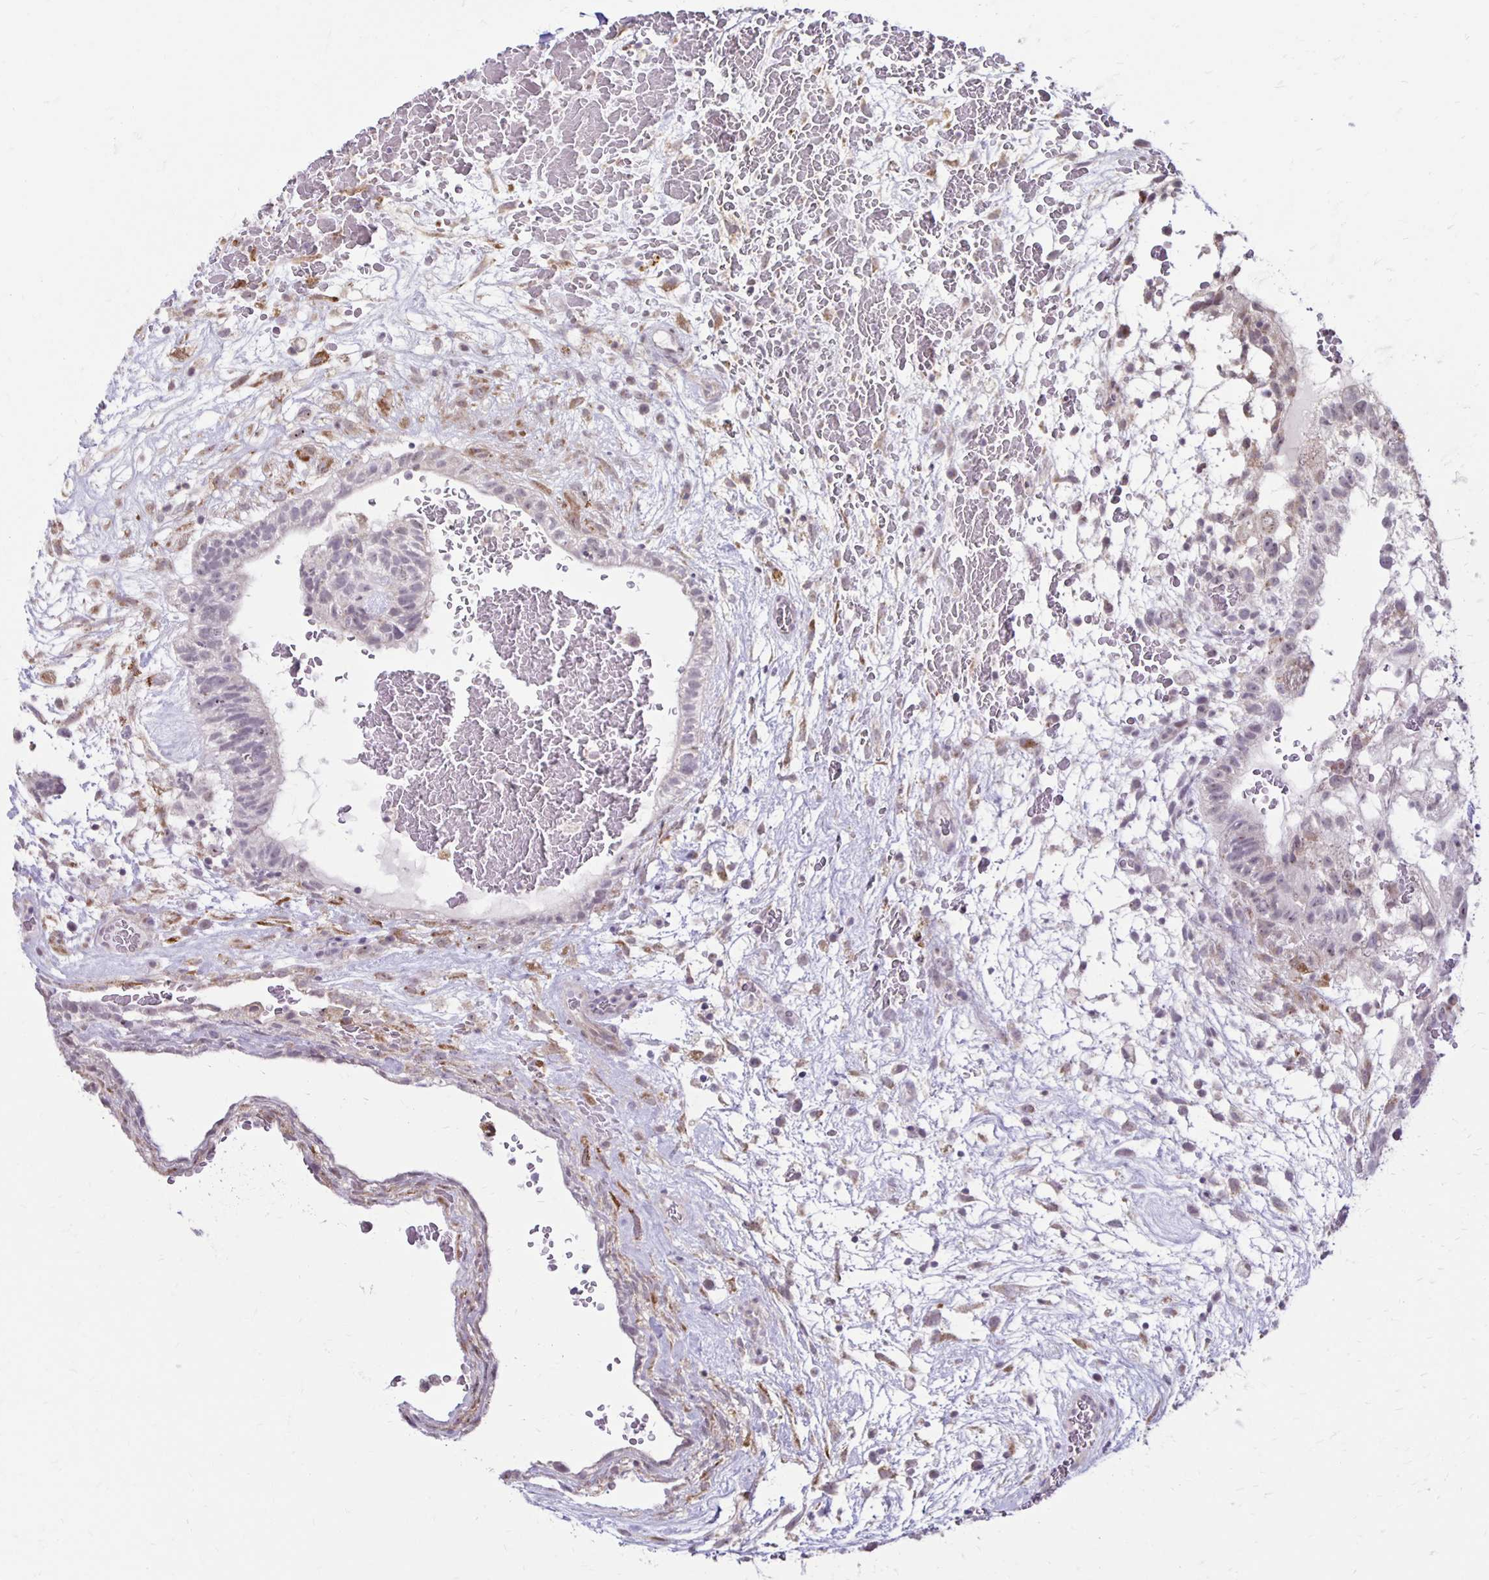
{"staining": {"intensity": "negative", "quantity": "none", "location": "none"}, "tissue": "testis cancer", "cell_type": "Tumor cells", "image_type": "cancer", "snomed": [{"axis": "morphology", "description": "Normal tissue, NOS"}, {"axis": "morphology", "description": "Carcinoma, Embryonal, NOS"}, {"axis": "topography", "description": "Testis"}], "caption": "IHC of testis embryonal carcinoma shows no expression in tumor cells.", "gene": "DAGLA", "patient": {"sex": "male", "age": 32}}